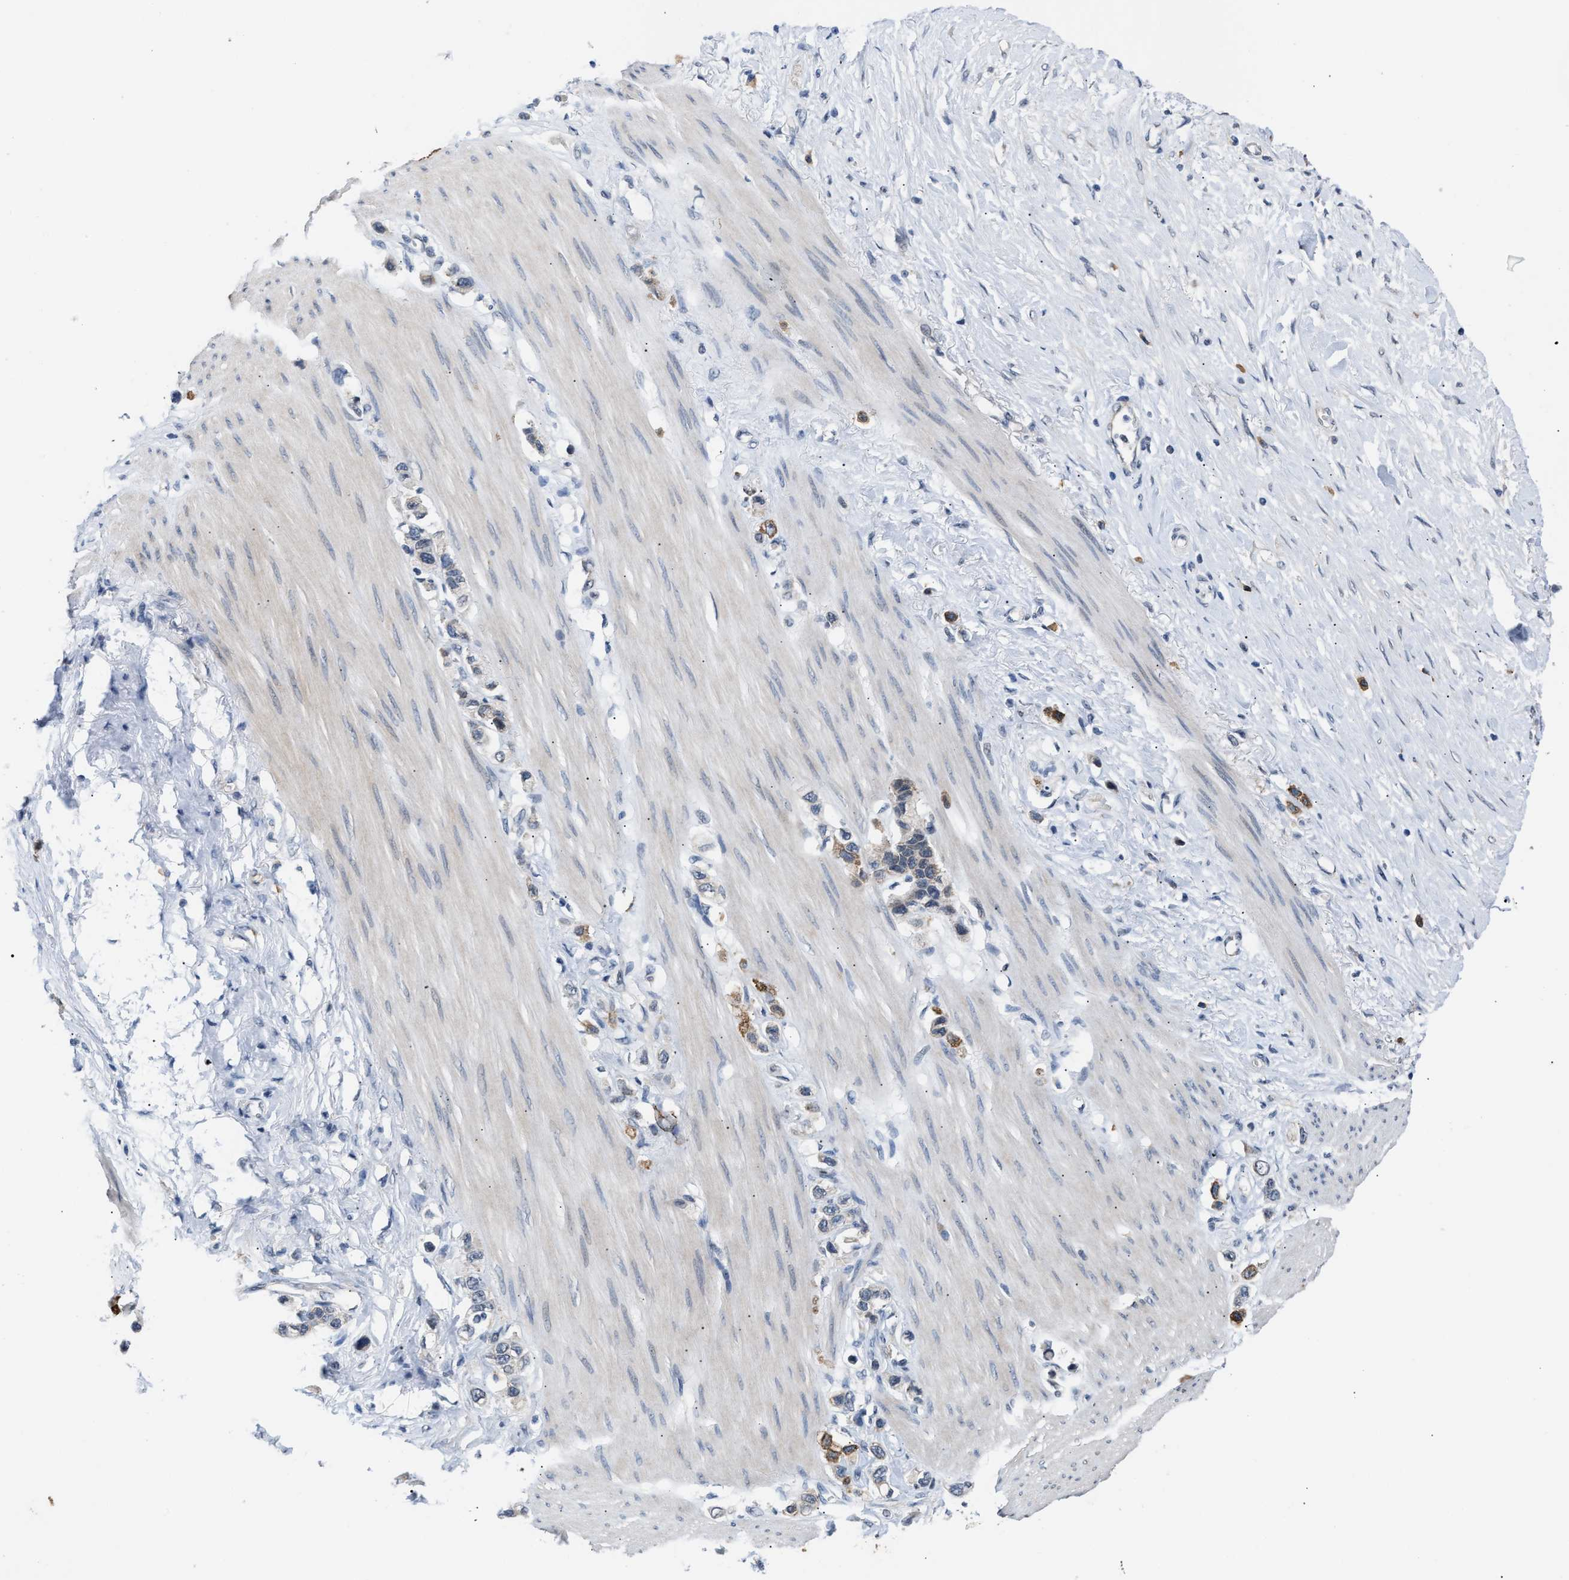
{"staining": {"intensity": "moderate", "quantity": "<25%", "location": "cytoplasmic/membranous"}, "tissue": "stomach cancer", "cell_type": "Tumor cells", "image_type": "cancer", "snomed": [{"axis": "morphology", "description": "Adenocarcinoma, NOS"}, {"axis": "topography", "description": "Stomach"}], "caption": "Immunohistochemical staining of human stomach cancer (adenocarcinoma) shows moderate cytoplasmic/membranous protein staining in about <25% of tumor cells. (IHC, brightfield microscopy, high magnification).", "gene": "TXNRD3", "patient": {"sex": "female", "age": 65}}